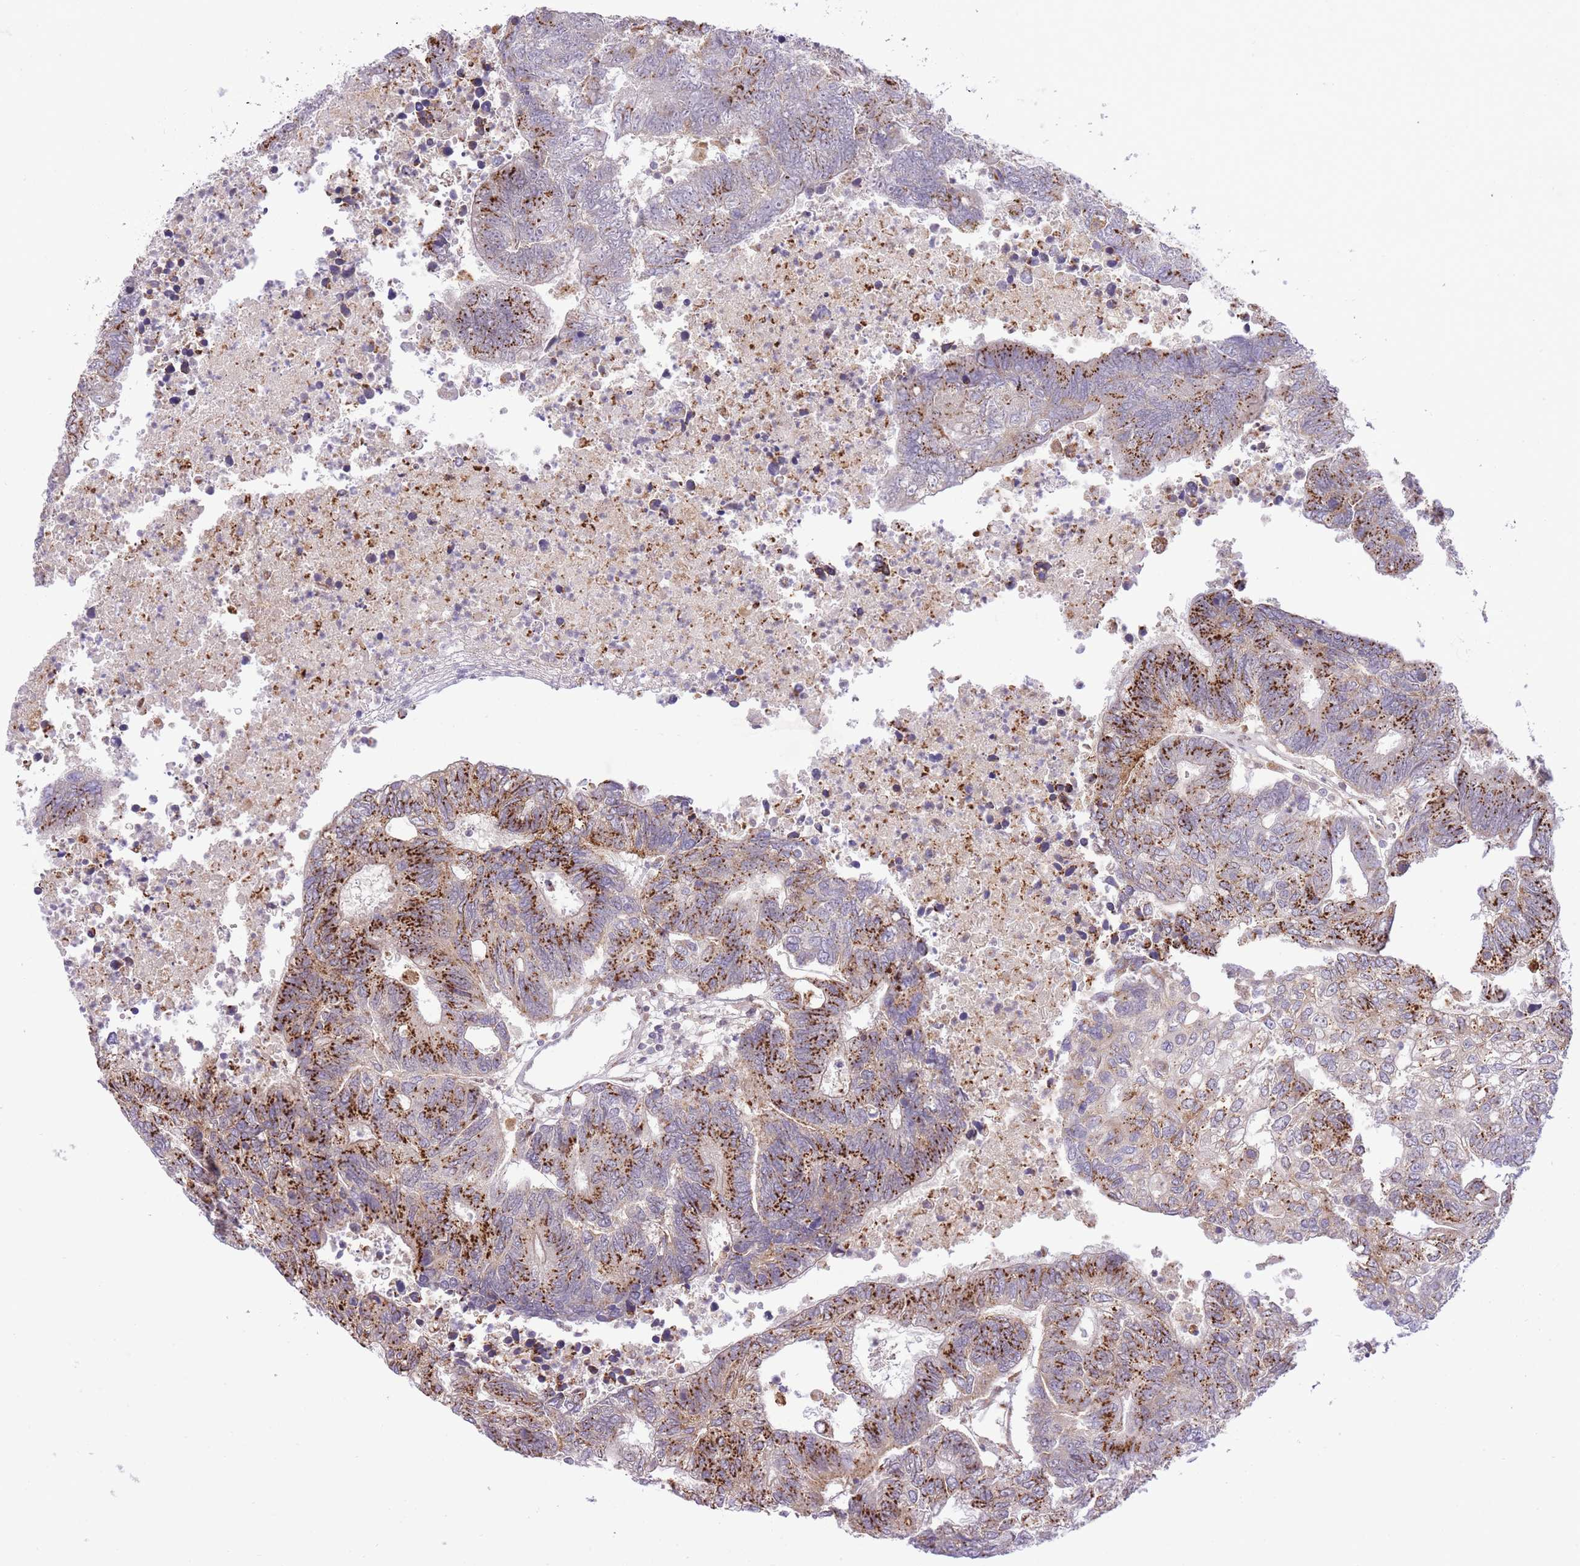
{"staining": {"intensity": "strong", "quantity": ">75%", "location": "cytoplasmic/membranous"}, "tissue": "colorectal cancer", "cell_type": "Tumor cells", "image_type": "cancer", "snomed": [{"axis": "morphology", "description": "Adenocarcinoma, NOS"}, {"axis": "topography", "description": "Colon"}], "caption": "This photomicrograph displays IHC staining of human adenocarcinoma (colorectal), with high strong cytoplasmic/membranous staining in about >75% of tumor cells.", "gene": "ZBED5", "patient": {"sex": "female", "age": 48}}